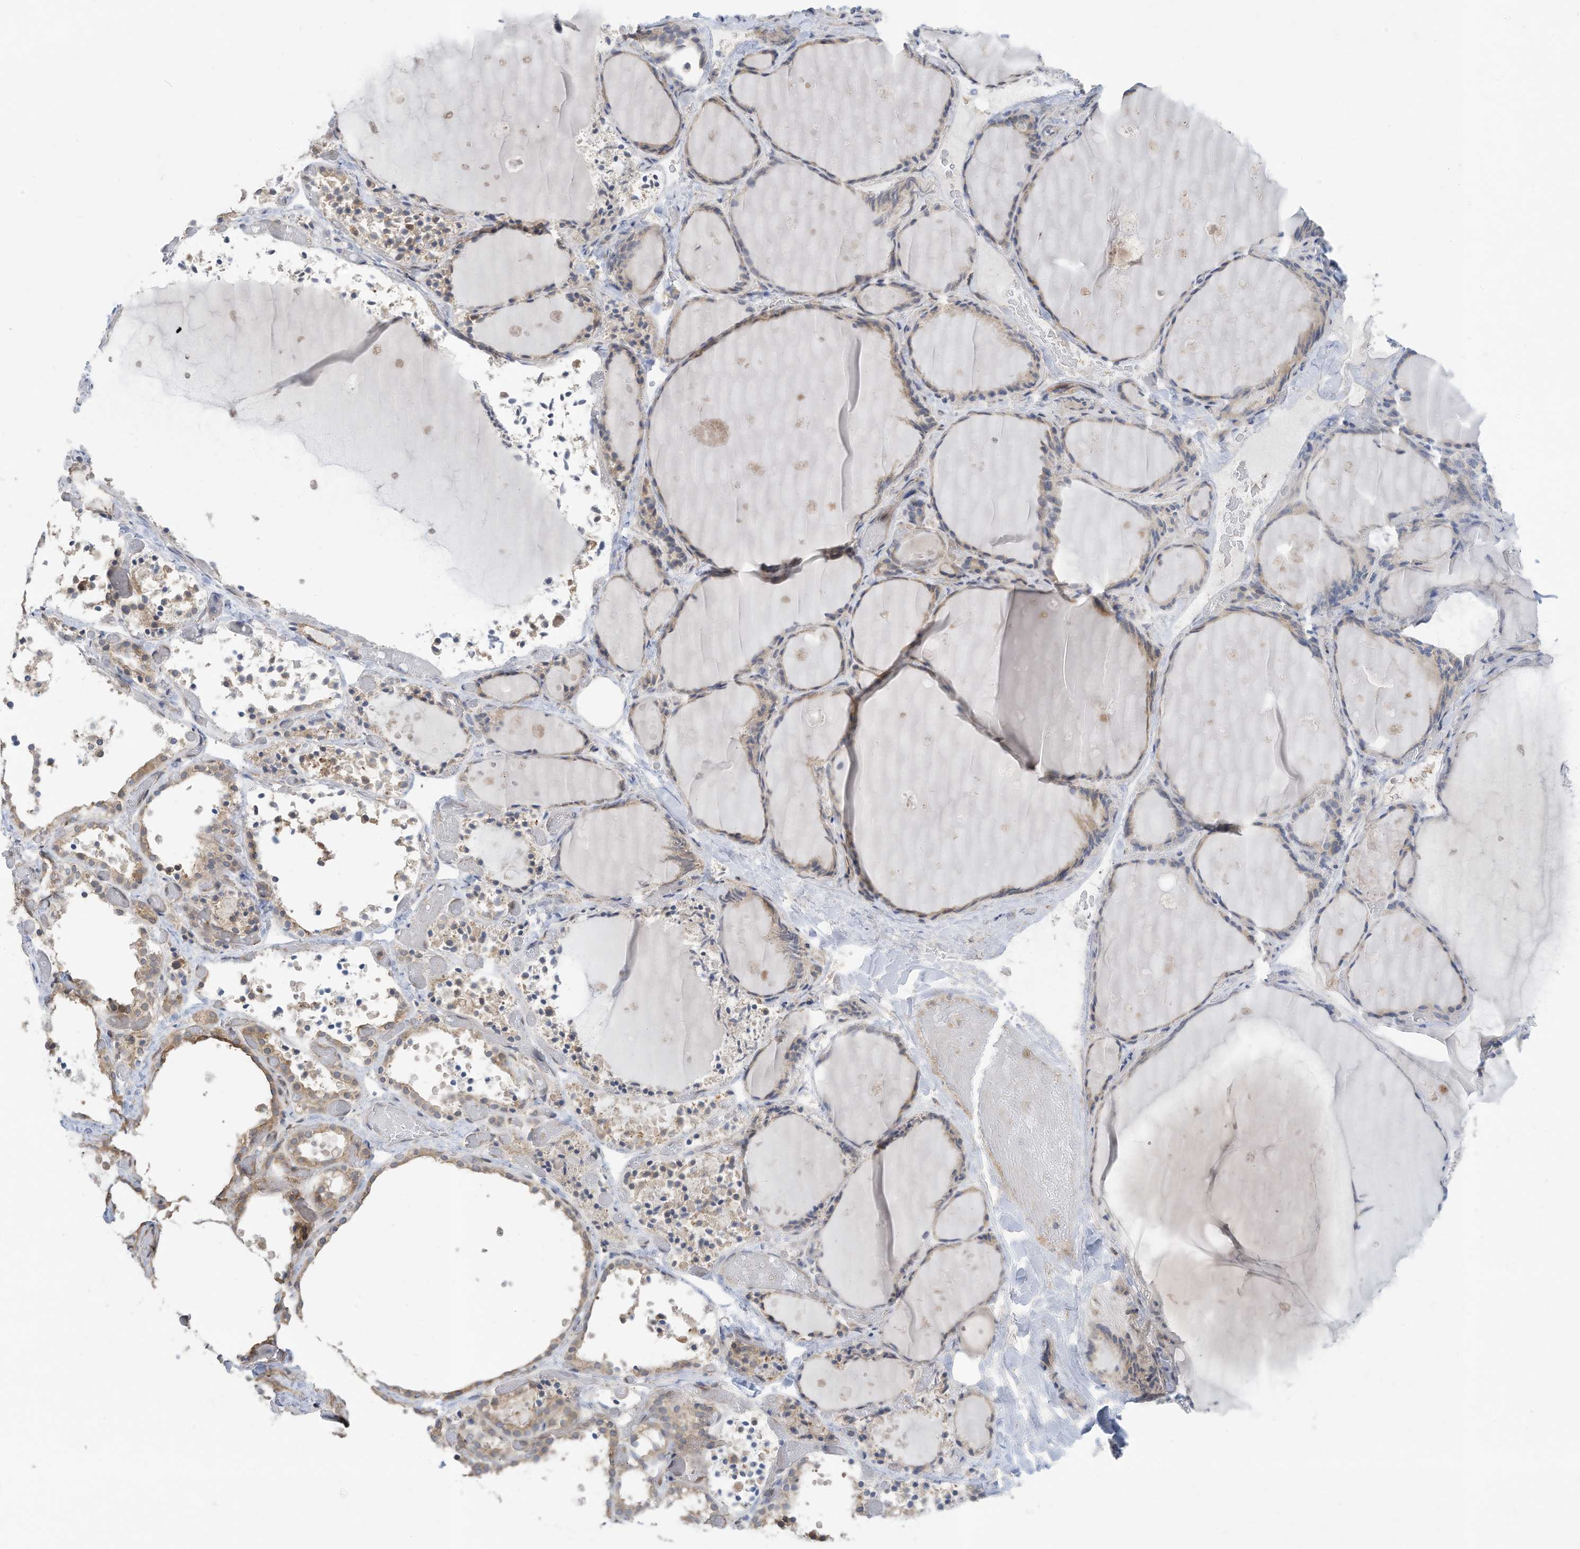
{"staining": {"intensity": "moderate", "quantity": "25%-75%", "location": "cytoplasmic/membranous"}, "tissue": "thyroid gland", "cell_type": "Glandular cells", "image_type": "normal", "snomed": [{"axis": "morphology", "description": "Normal tissue, NOS"}, {"axis": "topography", "description": "Thyroid gland"}], "caption": "Normal thyroid gland demonstrates moderate cytoplasmic/membranous staining in about 25%-75% of glandular cells (Brightfield microscopy of DAB IHC at high magnification)..", "gene": "USE1", "patient": {"sex": "female", "age": 44}}